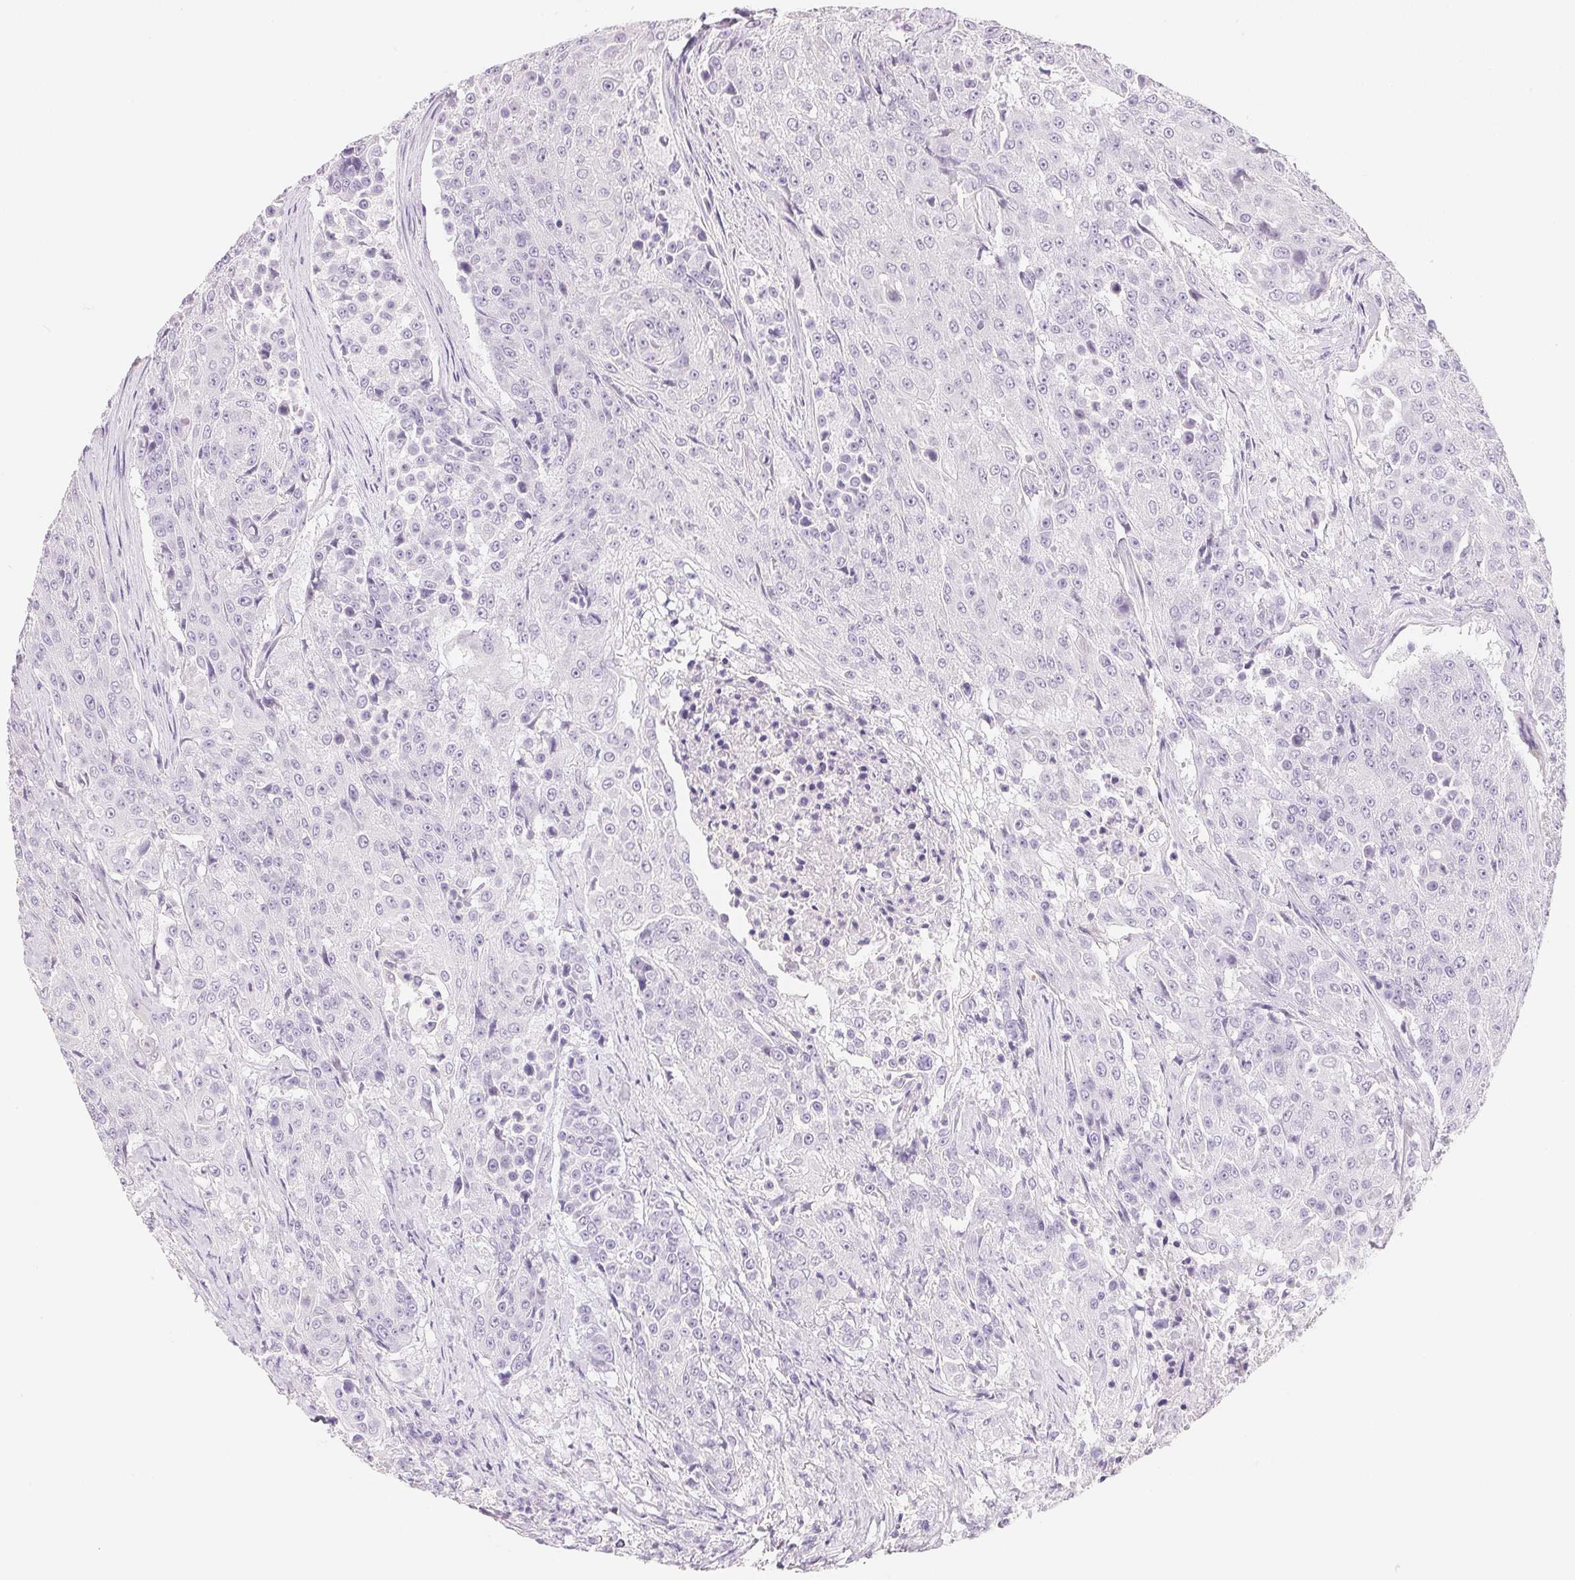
{"staining": {"intensity": "negative", "quantity": "none", "location": "none"}, "tissue": "urothelial cancer", "cell_type": "Tumor cells", "image_type": "cancer", "snomed": [{"axis": "morphology", "description": "Urothelial carcinoma, High grade"}, {"axis": "topography", "description": "Urinary bladder"}], "caption": "A high-resolution photomicrograph shows immunohistochemistry staining of urothelial cancer, which shows no significant staining in tumor cells.", "gene": "ACP3", "patient": {"sex": "female", "age": 63}}